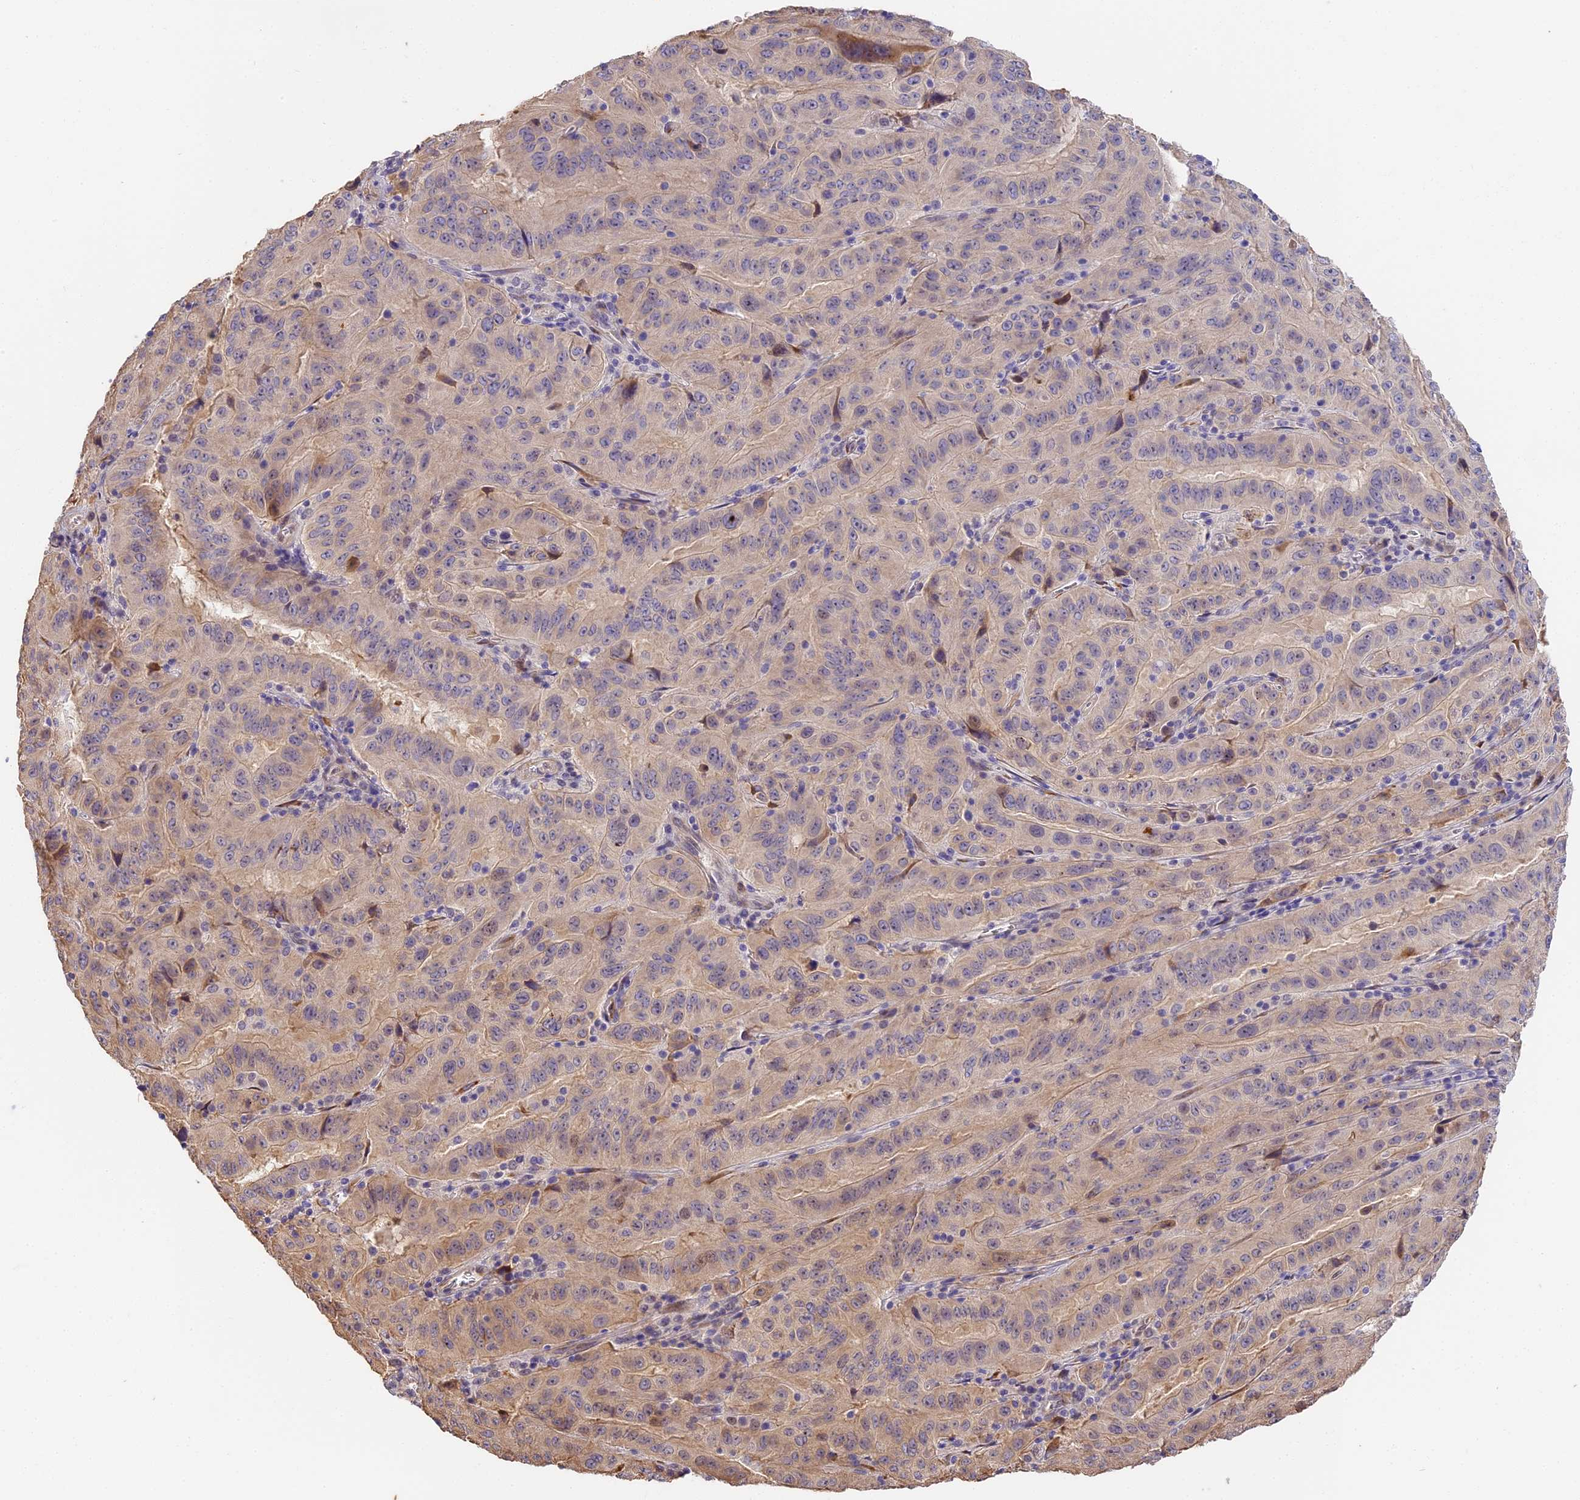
{"staining": {"intensity": "weak", "quantity": "25%-75%", "location": "cytoplasmic/membranous"}, "tissue": "pancreatic cancer", "cell_type": "Tumor cells", "image_type": "cancer", "snomed": [{"axis": "morphology", "description": "Adenocarcinoma, NOS"}, {"axis": "topography", "description": "Pancreas"}], "caption": "Tumor cells demonstrate weak cytoplasmic/membranous expression in approximately 25%-75% of cells in pancreatic adenocarcinoma. Using DAB (3,3'-diaminobenzidine) (brown) and hematoxylin (blue) stains, captured at high magnification using brightfield microscopy.", "gene": "BSCL2", "patient": {"sex": "male", "age": 63}}